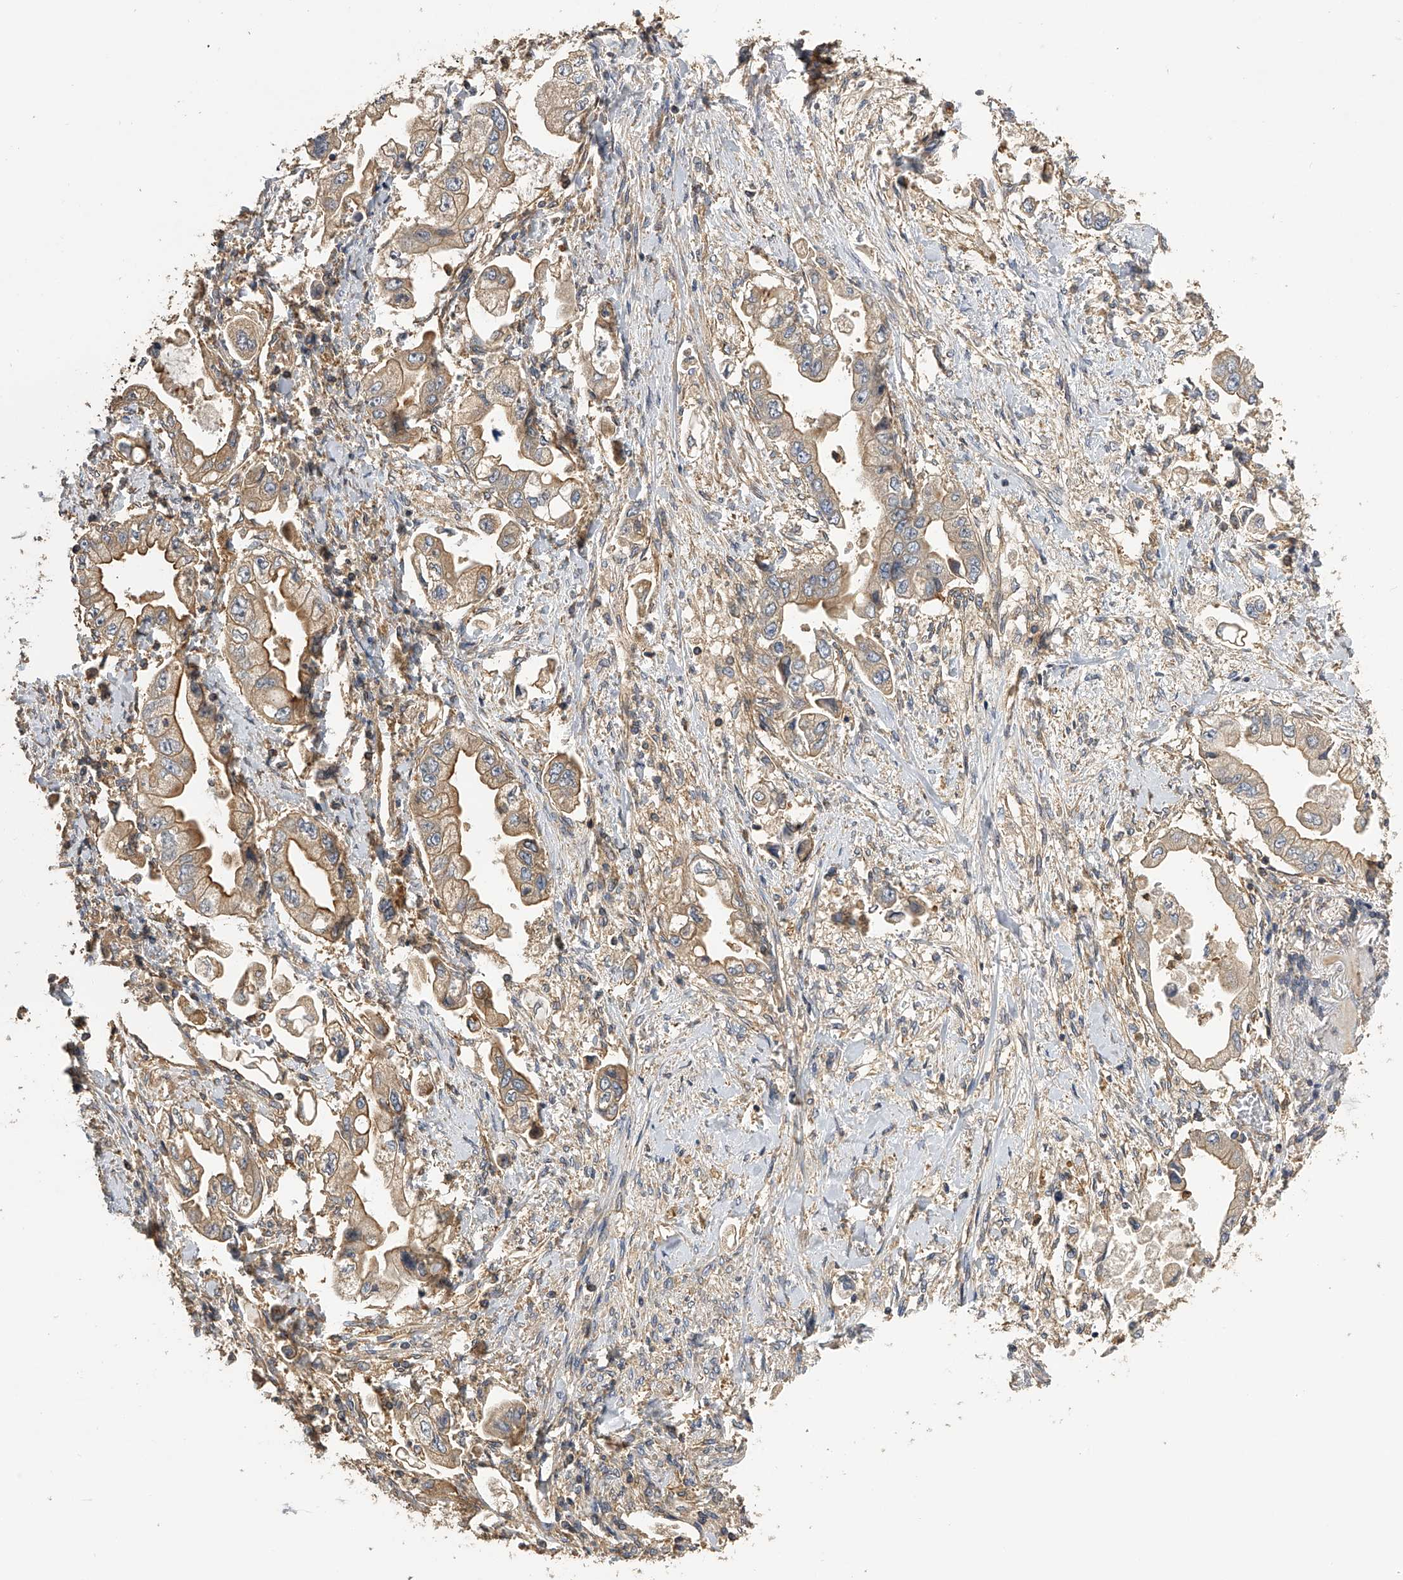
{"staining": {"intensity": "moderate", "quantity": "25%-75%", "location": "cytoplasmic/membranous"}, "tissue": "stomach cancer", "cell_type": "Tumor cells", "image_type": "cancer", "snomed": [{"axis": "morphology", "description": "Adenocarcinoma, NOS"}, {"axis": "topography", "description": "Stomach"}], "caption": "About 25%-75% of tumor cells in human stomach cancer exhibit moderate cytoplasmic/membranous protein positivity as visualized by brown immunohistochemical staining.", "gene": "PTPRA", "patient": {"sex": "male", "age": 62}}